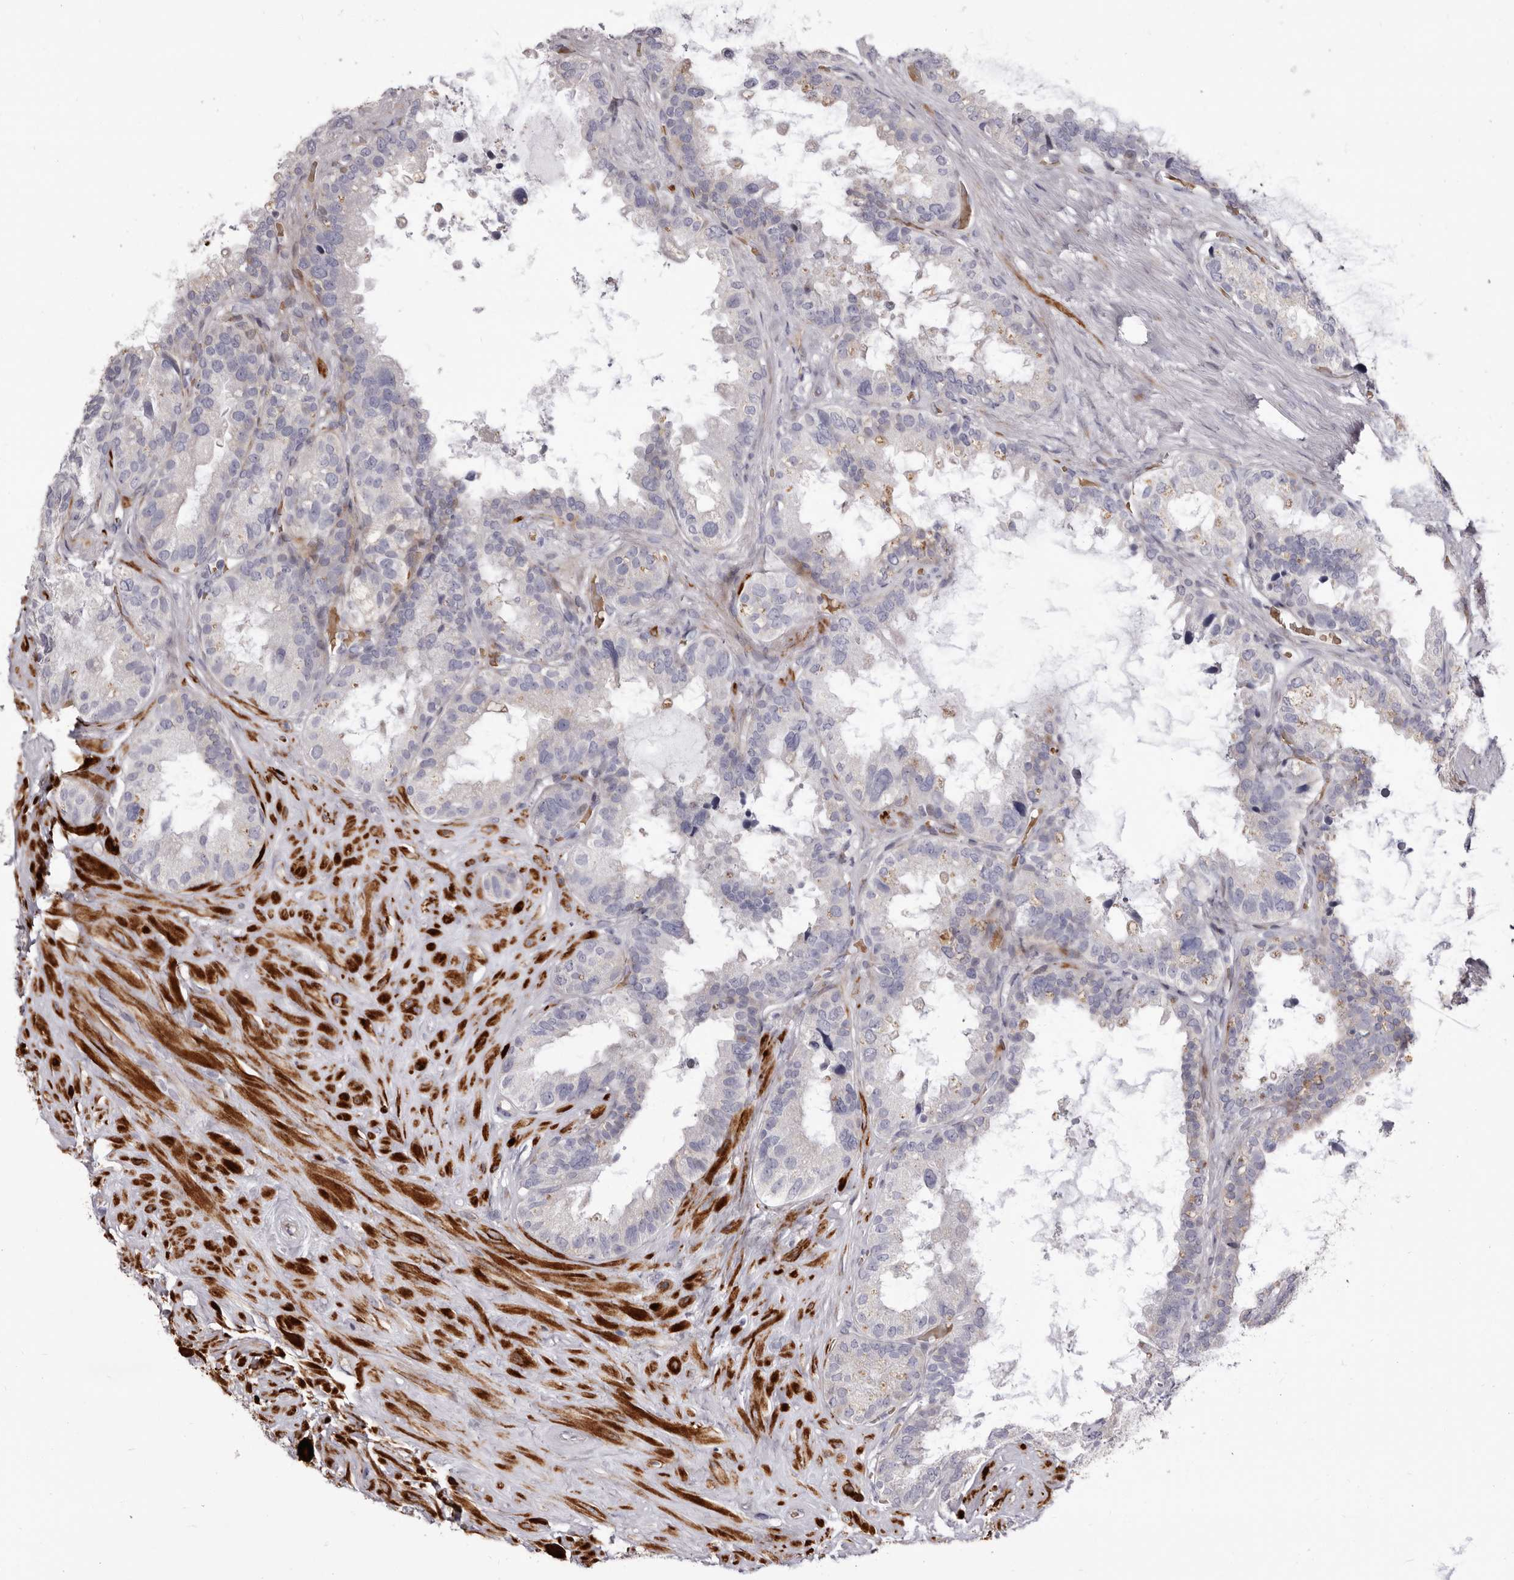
{"staining": {"intensity": "negative", "quantity": "none", "location": "none"}, "tissue": "seminal vesicle", "cell_type": "Glandular cells", "image_type": "normal", "snomed": [{"axis": "morphology", "description": "Normal tissue, NOS"}, {"axis": "topography", "description": "Seminal veicle"}], "caption": "High power microscopy micrograph of an immunohistochemistry micrograph of normal seminal vesicle, revealing no significant expression in glandular cells.", "gene": "AIDA", "patient": {"sex": "male", "age": 80}}